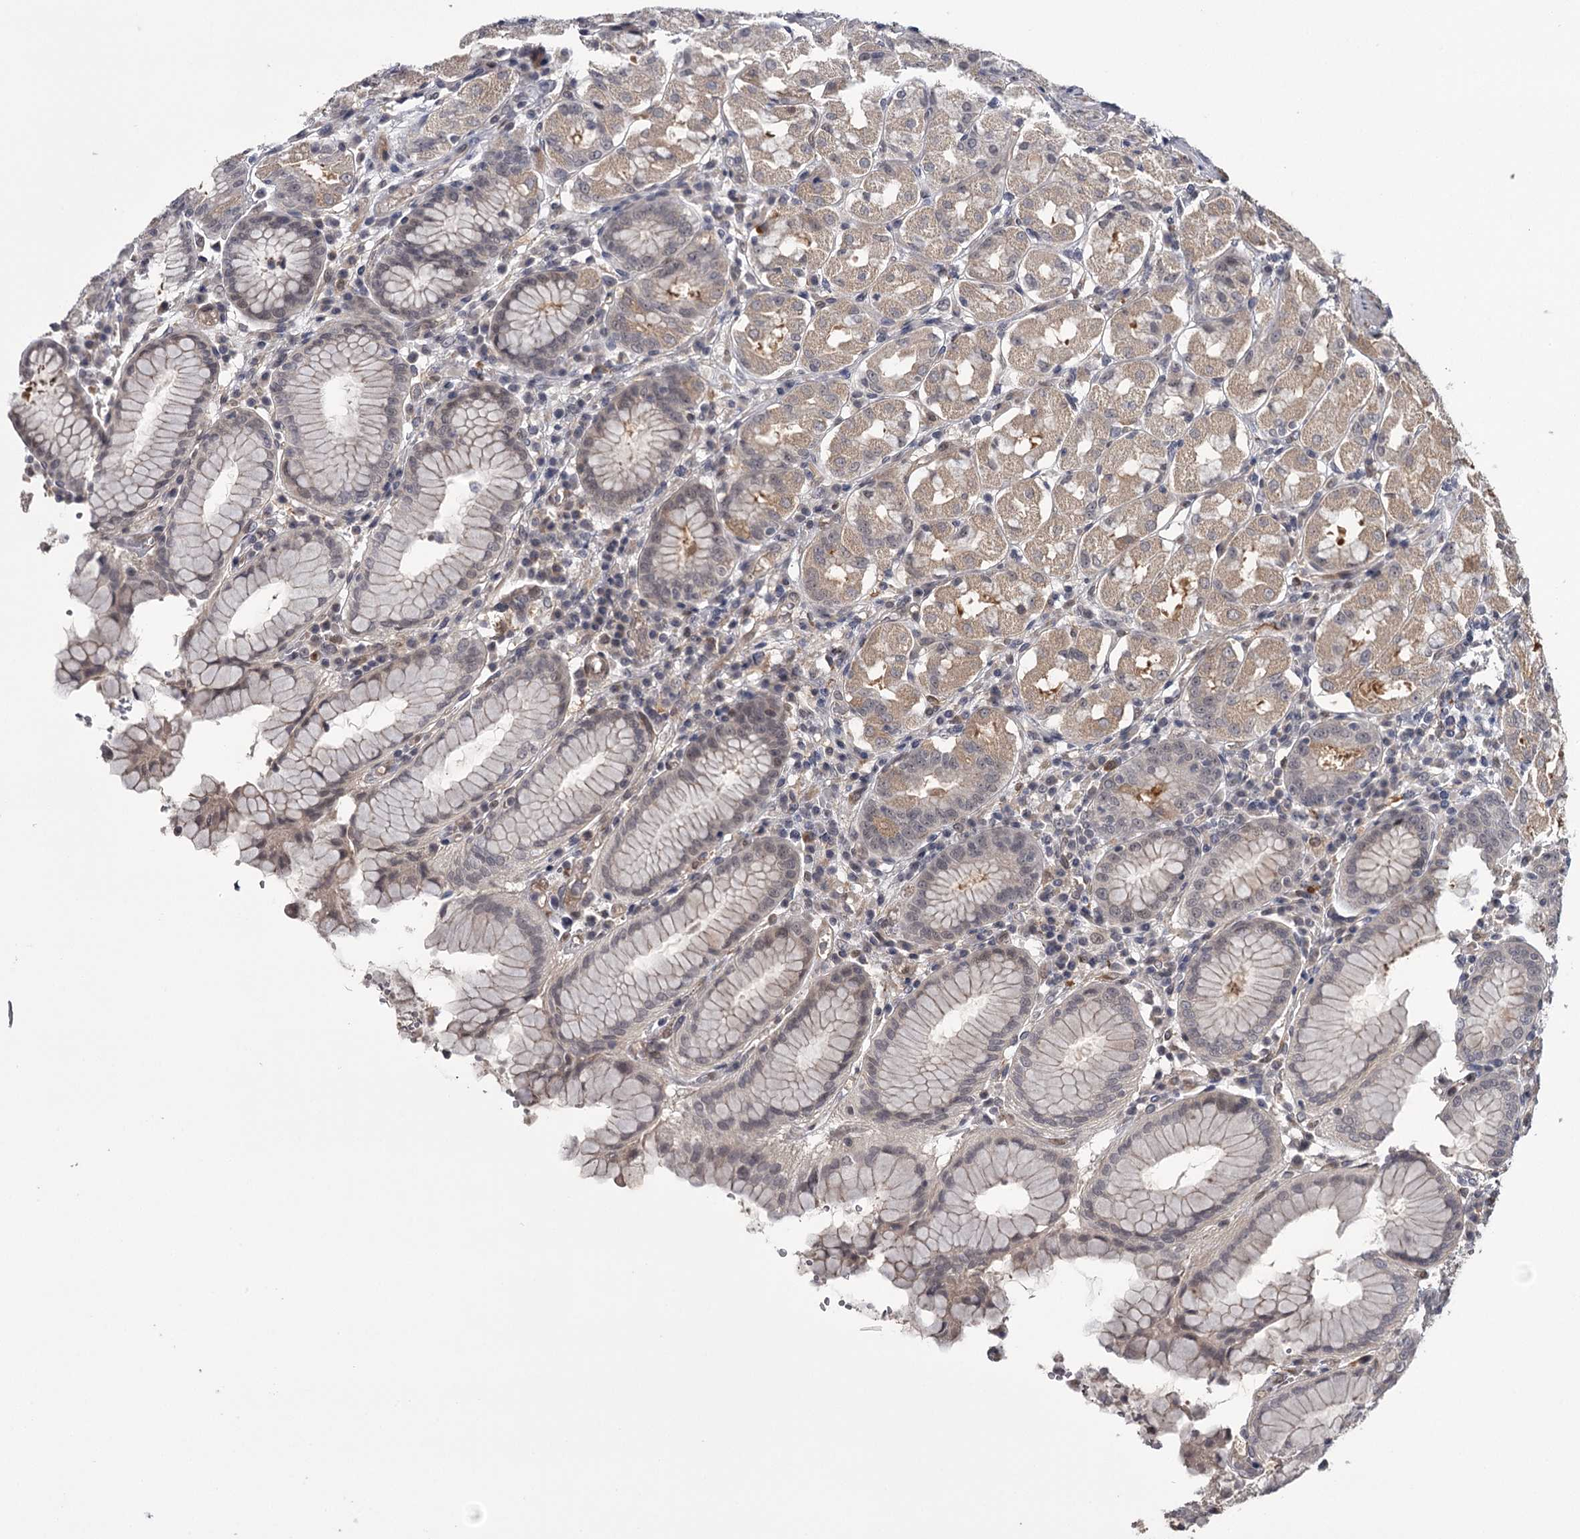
{"staining": {"intensity": "moderate", "quantity": "<25%", "location": "cytoplasmic/membranous"}, "tissue": "stomach", "cell_type": "Glandular cells", "image_type": "normal", "snomed": [{"axis": "morphology", "description": "Normal tissue, NOS"}, {"axis": "topography", "description": "Stomach"}, {"axis": "topography", "description": "Stomach, lower"}], "caption": "The immunohistochemical stain shows moderate cytoplasmic/membranous positivity in glandular cells of unremarkable stomach. (brown staining indicates protein expression, while blue staining denotes nuclei).", "gene": "CWF19L2", "patient": {"sex": "female", "age": 56}}